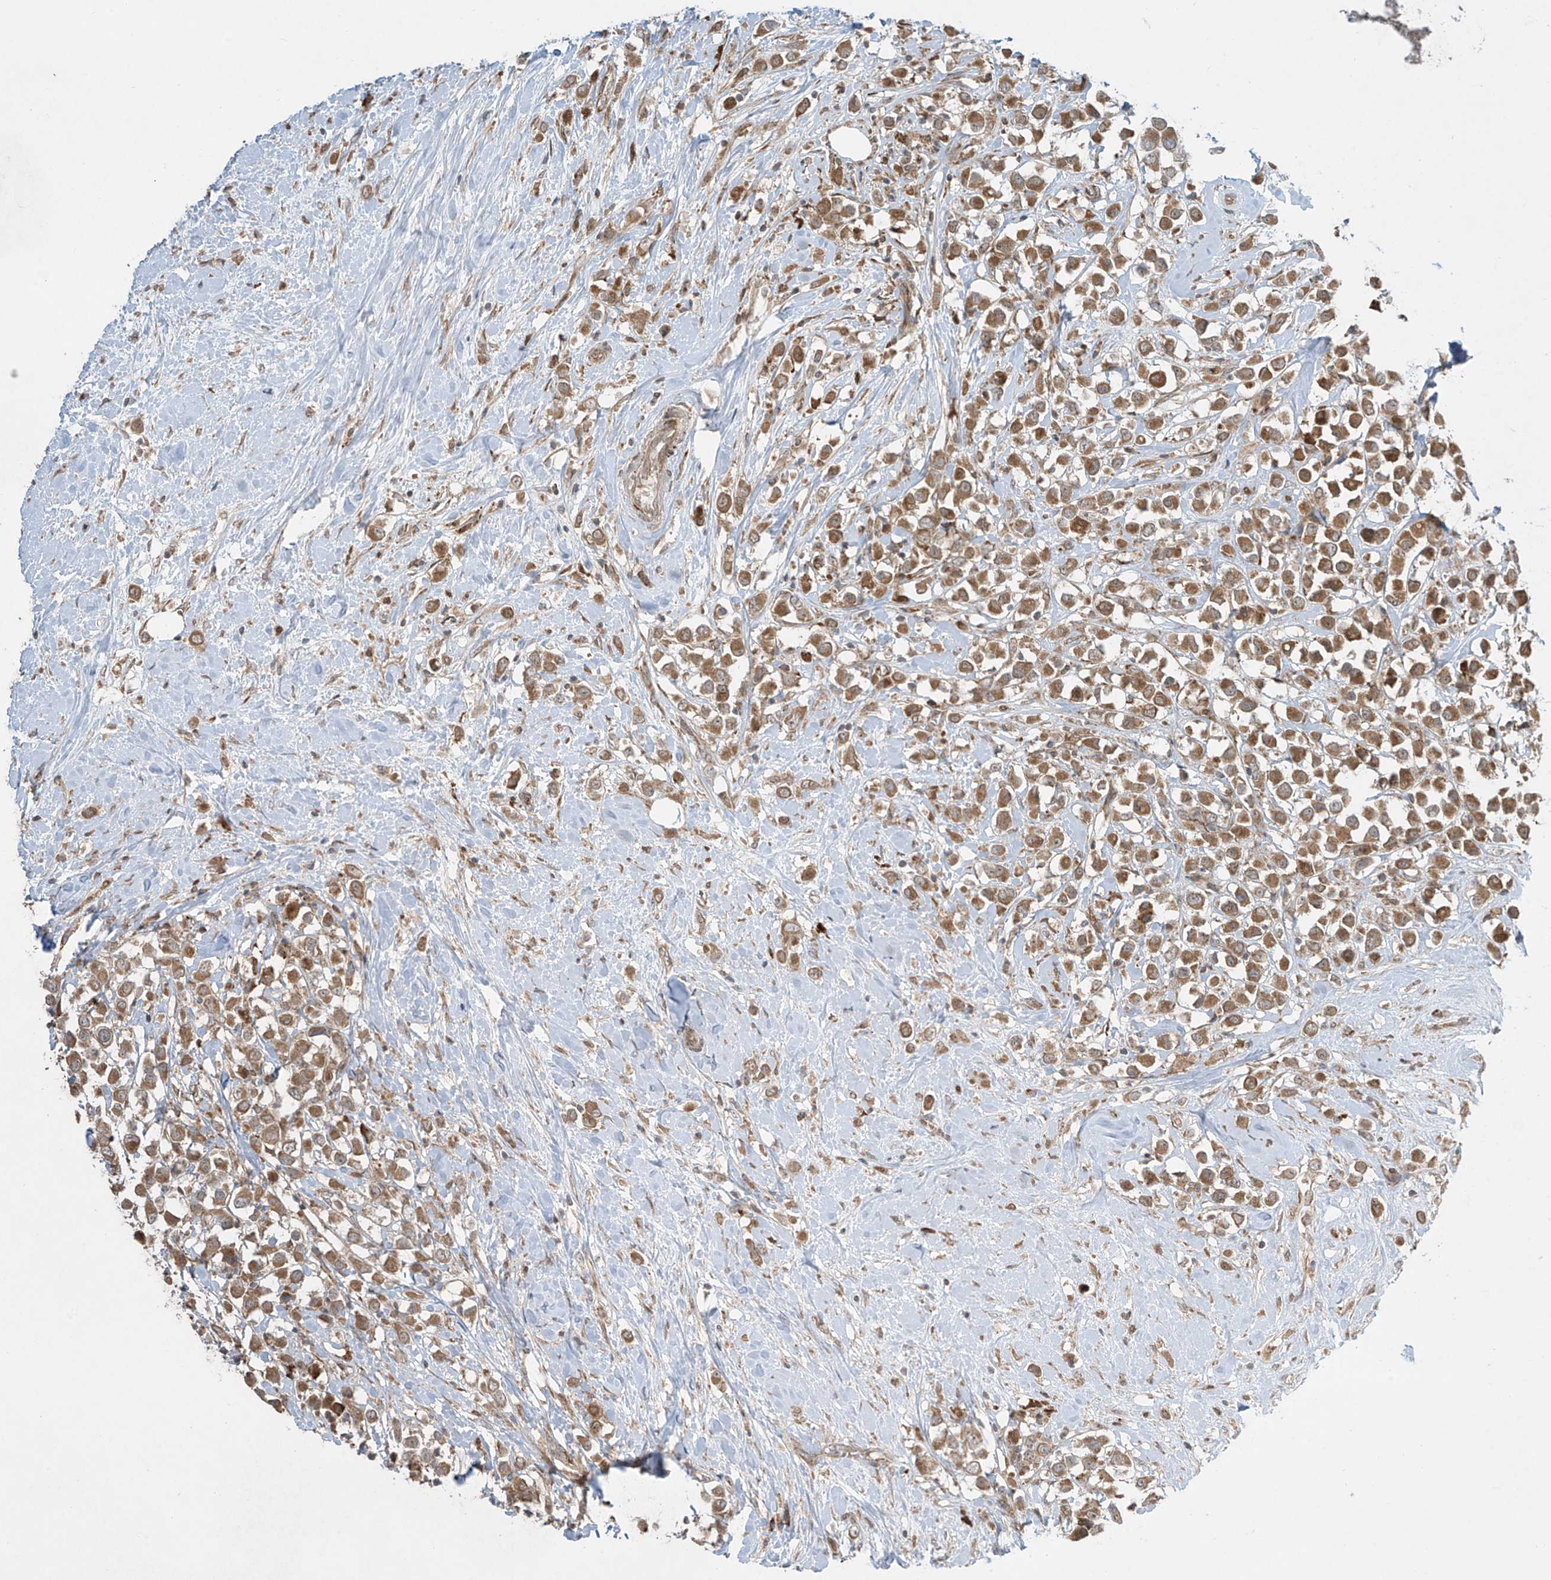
{"staining": {"intensity": "moderate", "quantity": ">75%", "location": "cytoplasmic/membranous"}, "tissue": "breast cancer", "cell_type": "Tumor cells", "image_type": "cancer", "snomed": [{"axis": "morphology", "description": "Duct carcinoma"}, {"axis": "topography", "description": "Breast"}], "caption": "This histopathology image exhibits immunohistochemistry (IHC) staining of human invasive ductal carcinoma (breast), with medium moderate cytoplasmic/membranous positivity in about >75% of tumor cells.", "gene": "PPAT", "patient": {"sex": "female", "age": 61}}